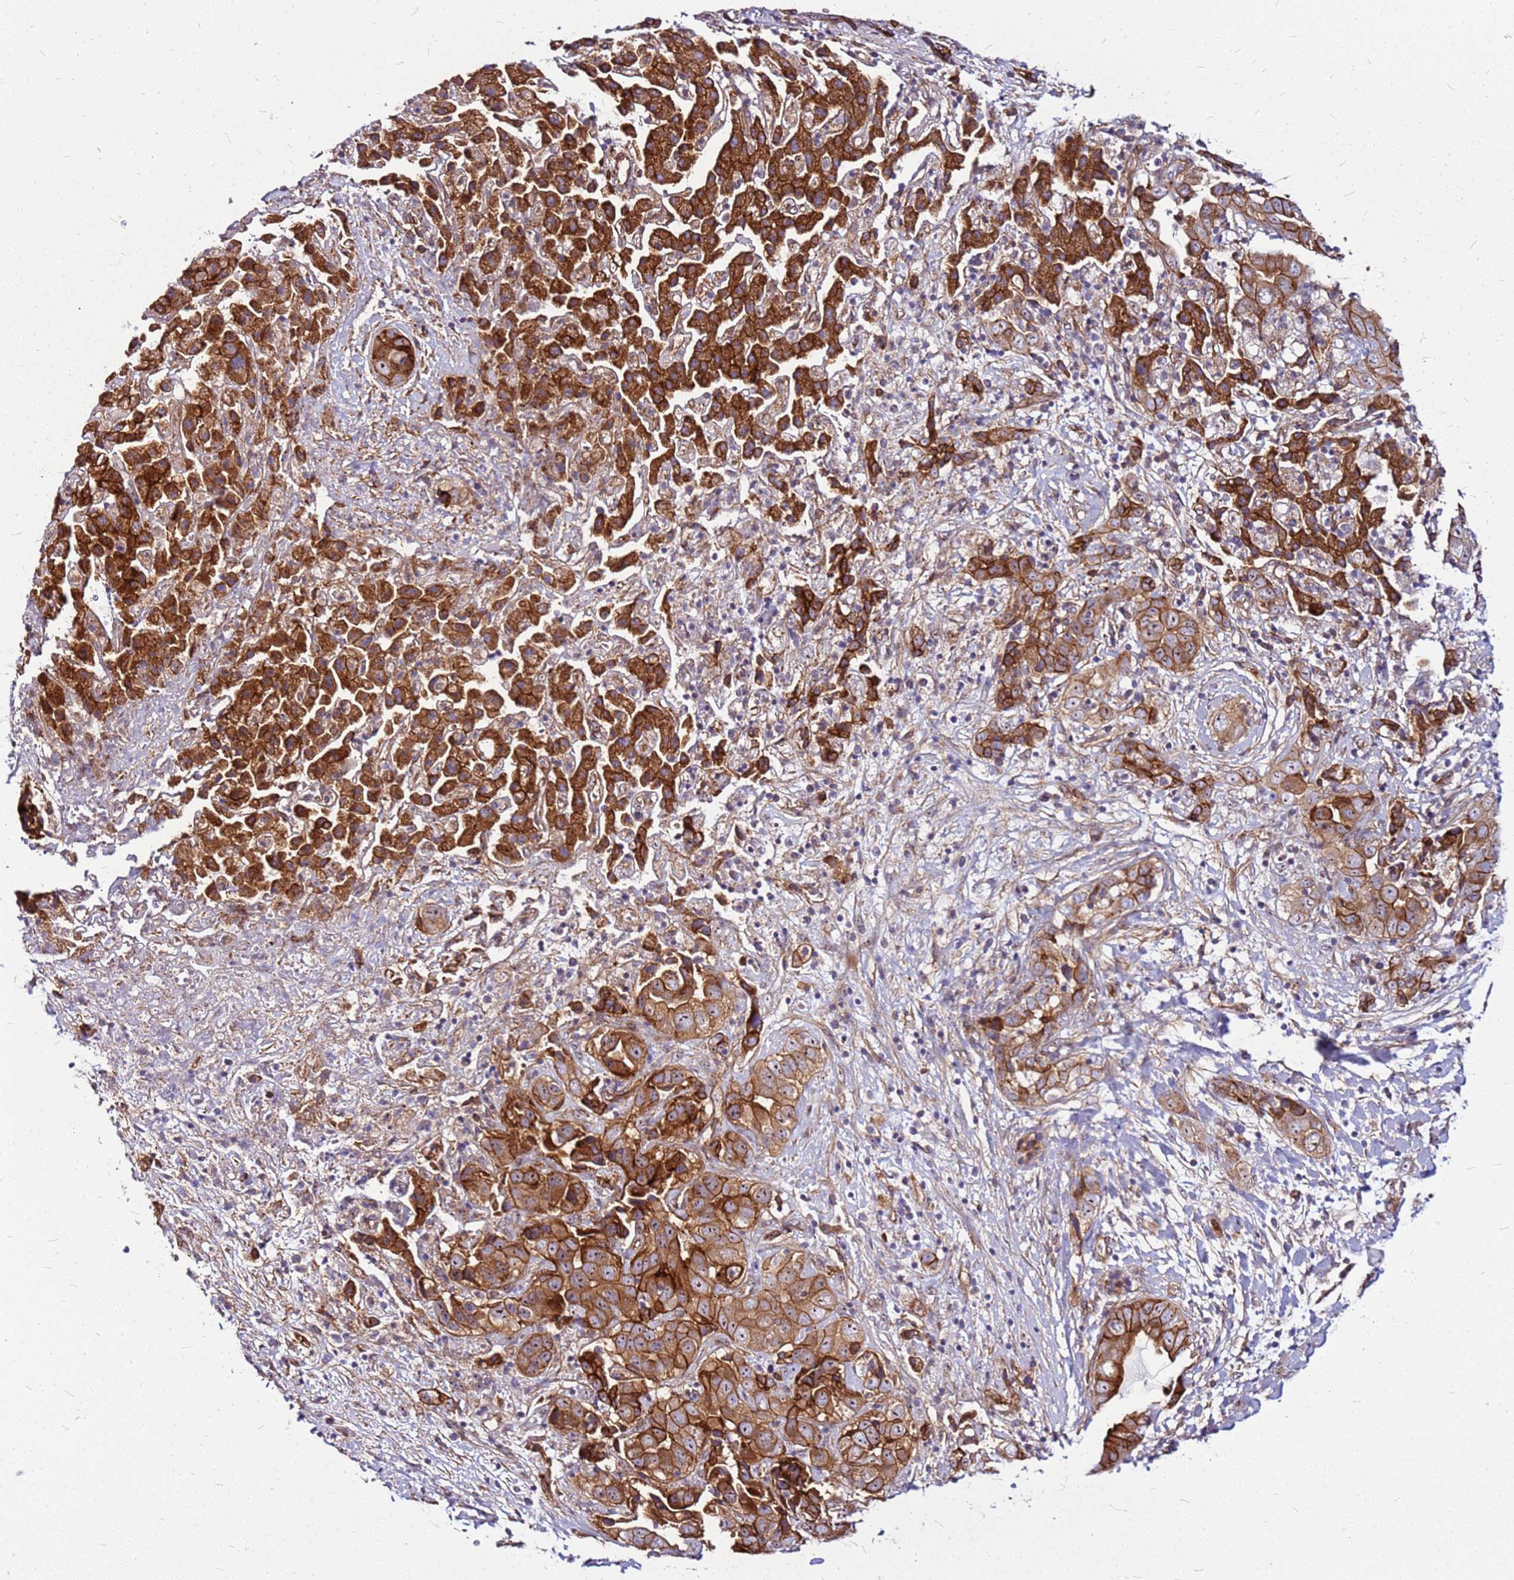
{"staining": {"intensity": "strong", "quantity": ">75%", "location": "cytoplasmic/membranous"}, "tissue": "liver cancer", "cell_type": "Tumor cells", "image_type": "cancer", "snomed": [{"axis": "morphology", "description": "Cholangiocarcinoma"}, {"axis": "topography", "description": "Liver"}], "caption": "Immunohistochemistry histopathology image of liver cholangiocarcinoma stained for a protein (brown), which exhibits high levels of strong cytoplasmic/membranous staining in about >75% of tumor cells.", "gene": "TOPAZ1", "patient": {"sex": "female", "age": 52}}